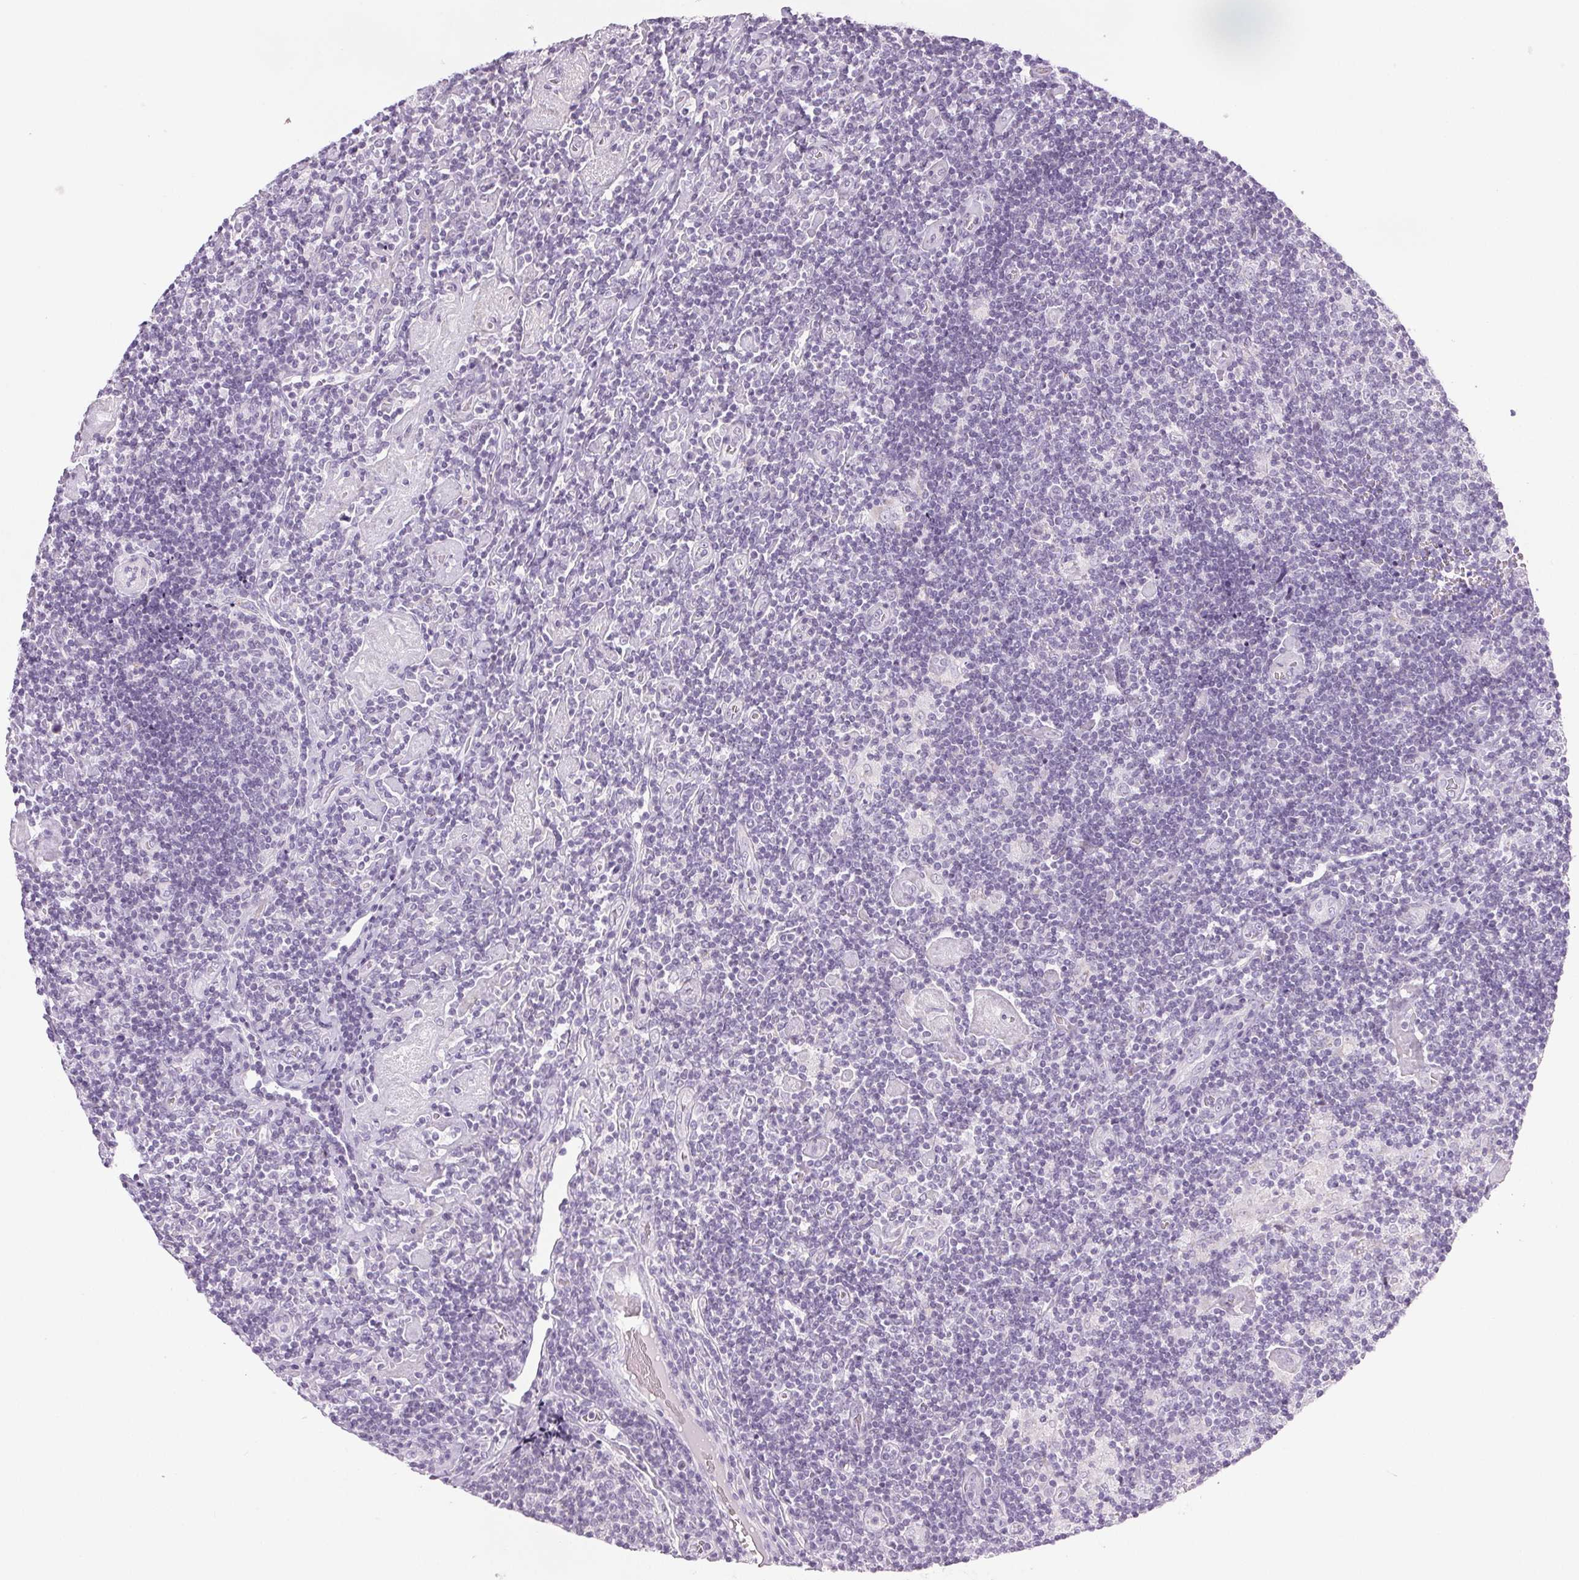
{"staining": {"intensity": "negative", "quantity": "none", "location": "none"}, "tissue": "lymphoma", "cell_type": "Tumor cells", "image_type": "cancer", "snomed": [{"axis": "morphology", "description": "Hodgkin's disease, NOS"}, {"axis": "topography", "description": "Lymph node"}], "caption": "The image reveals no staining of tumor cells in lymphoma.", "gene": "COL7A1", "patient": {"sex": "male", "age": 40}}